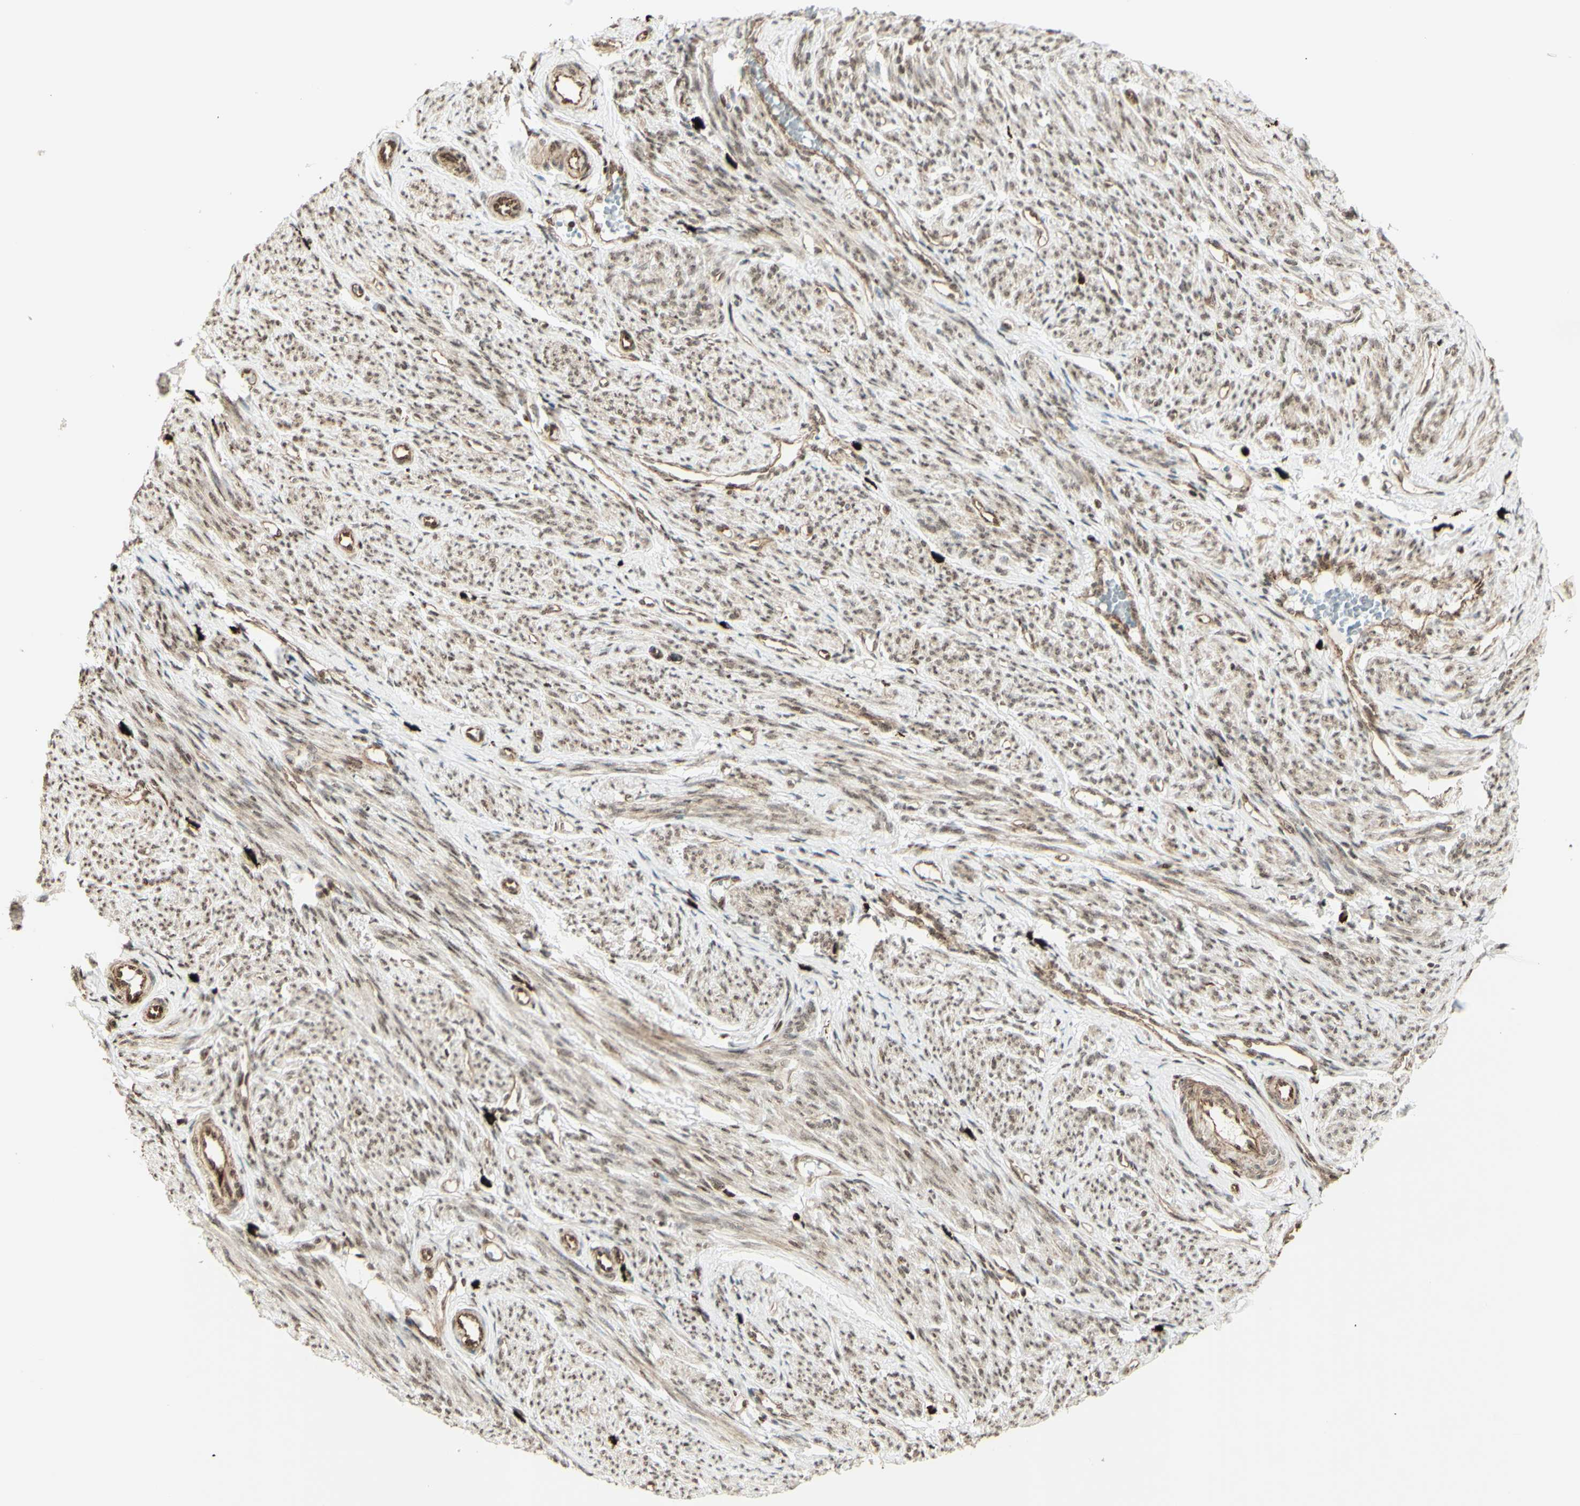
{"staining": {"intensity": "weak", "quantity": ">75%", "location": "cytoplasmic/membranous,nuclear"}, "tissue": "smooth muscle", "cell_type": "Smooth muscle cells", "image_type": "normal", "snomed": [{"axis": "morphology", "description": "Normal tissue, NOS"}, {"axis": "topography", "description": "Smooth muscle"}], "caption": "Smooth muscle cells exhibit low levels of weak cytoplasmic/membranous,nuclear expression in about >75% of cells in normal human smooth muscle. (DAB (3,3'-diaminobenzidine) = brown stain, brightfield microscopy at high magnification).", "gene": "ZMYM6", "patient": {"sex": "female", "age": 65}}